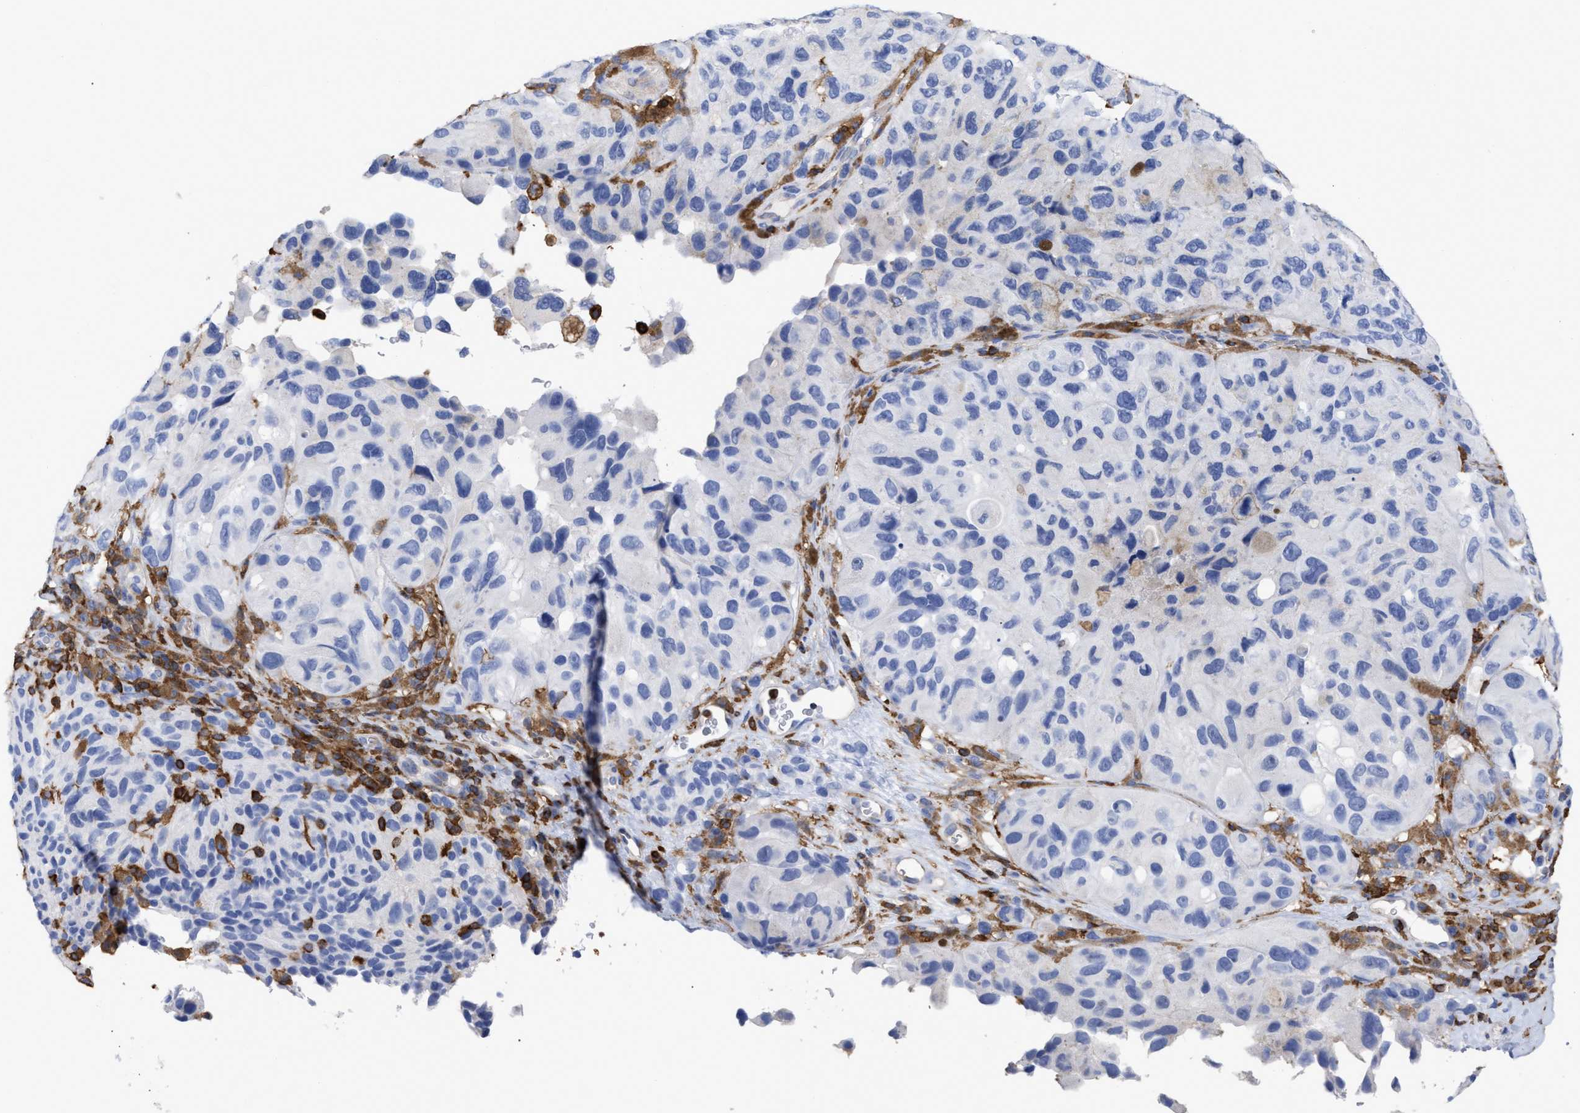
{"staining": {"intensity": "negative", "quantity": "none", "location": "none"}, "tissue": "melanoma", "cell_type": "Tumor cells", "image_type": "cancer", "snomed": [{"axis": "morphology", "description": "Malignant melanoma, NOS"}, {"axis": "topography", "description": "Skin"}], "caption": "Human malignant melanoma stained for a protein using IHC exhibits no positivity in tumor cells.", "gene": "HCLS1", "patient": {"sex": "female", "age": 73}}